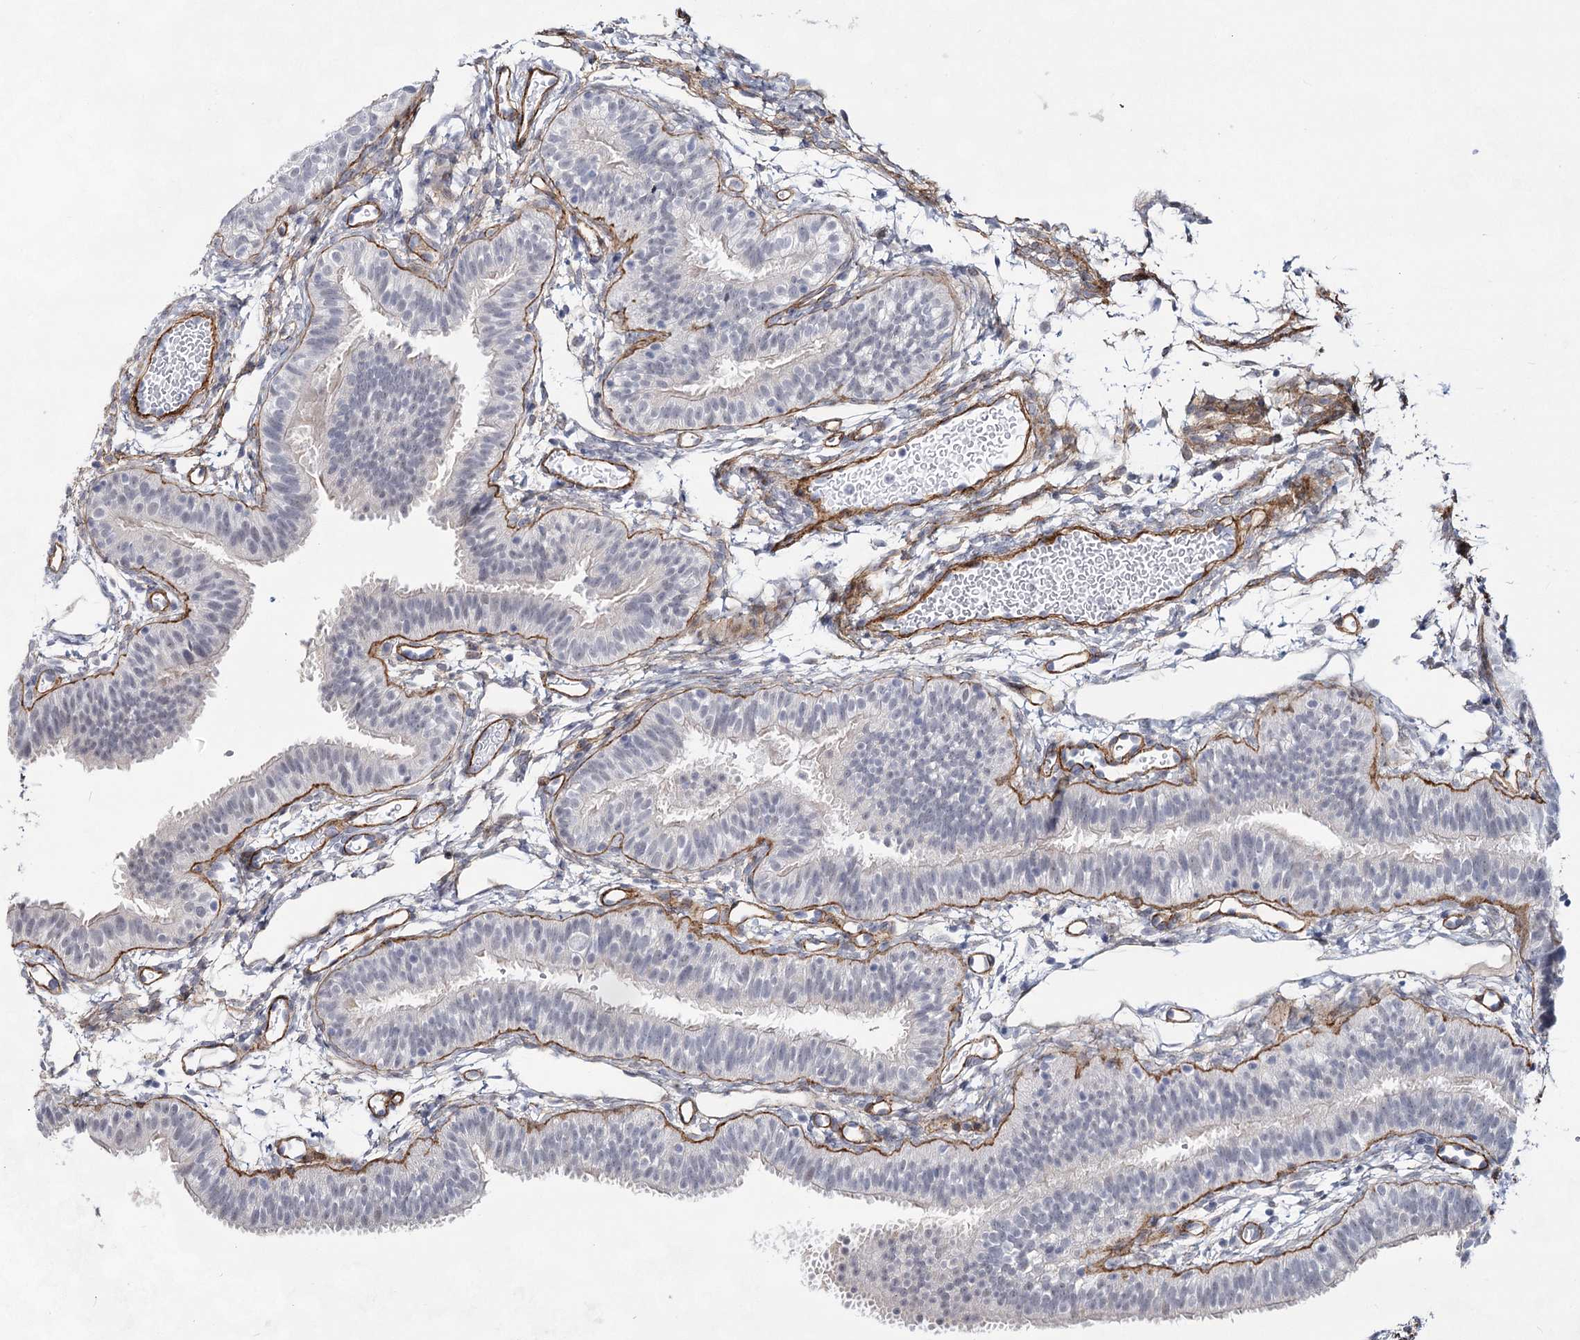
{"staining": {"intensity": "negative", "quantity": "none", "location": "none"}, "tissue": "fallopian tube", "cell_type": "Glandular cells", "image_type": "normal", "snomed": [{"axis": "morphology", "description": "Normal tissue, NOS"}, {"axis": "topography", "description": "Fallopian tube"}], "caption": "The immunohistochemistry histopathology image has no significant positivity in glandular cells of fallopian tube.", "gene": "ATL2", "patient": {"sex": "female", "age": 35}}